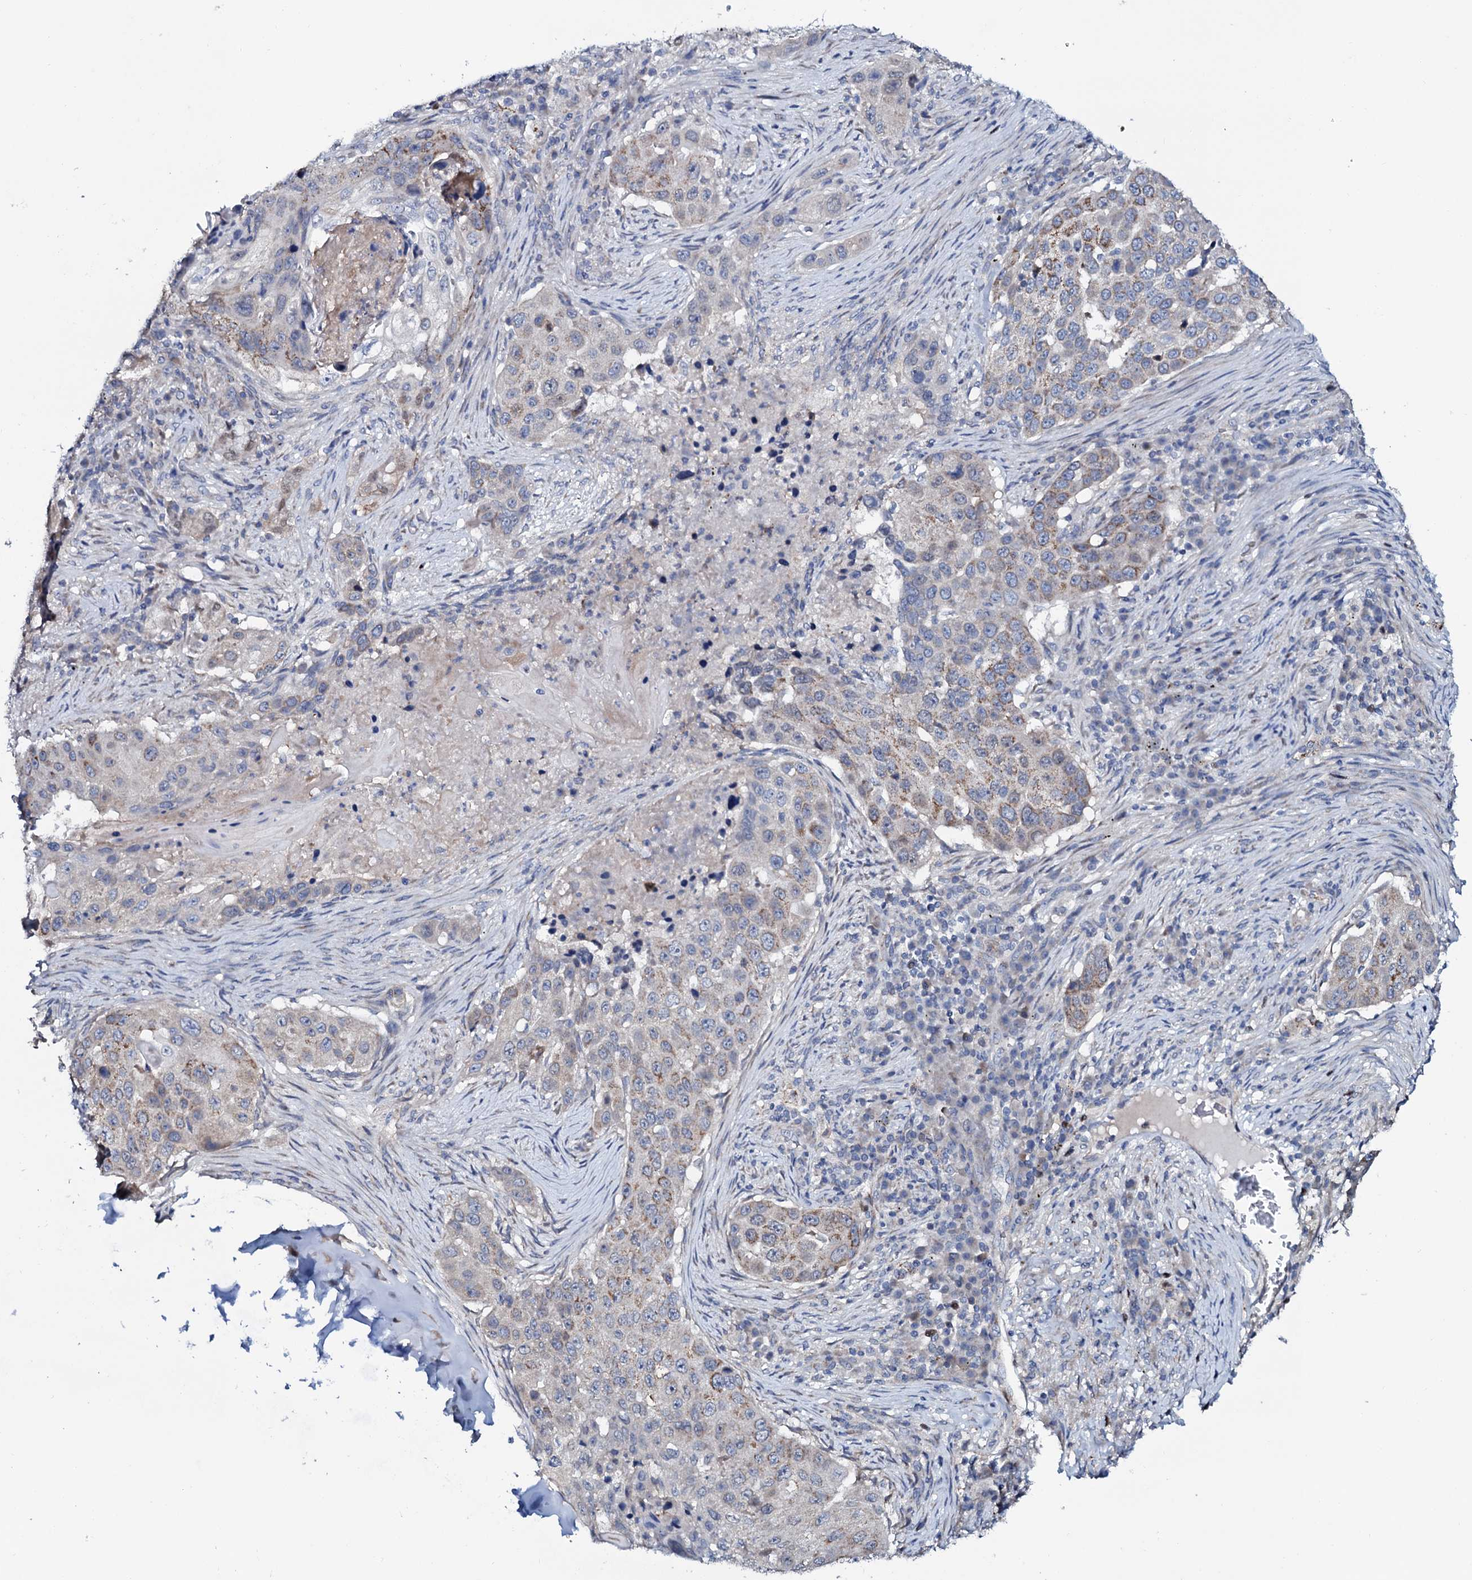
{"staining": {"intensity": "moderate", "quantity": "25%-75%", "location": "cytoplasmic/membranous"}, "tissue": "lung cancer", "cell_type": "Tumor cells", "image_type": "cancer", "snomed": [{"axis": "morphology", "description": "Squamous cell carcinoma, NOS"}, {"axis": "topography", "description": "Lung"}], "caption": "Lung cancer (squamous cell carcinoma) tissue reveals moderate cytoplasmic/membranous positivity in approximately 25%-75% of tumor cells", "gene": "PPP1R3D", "patient": {"sex": "female", "age": 63}}